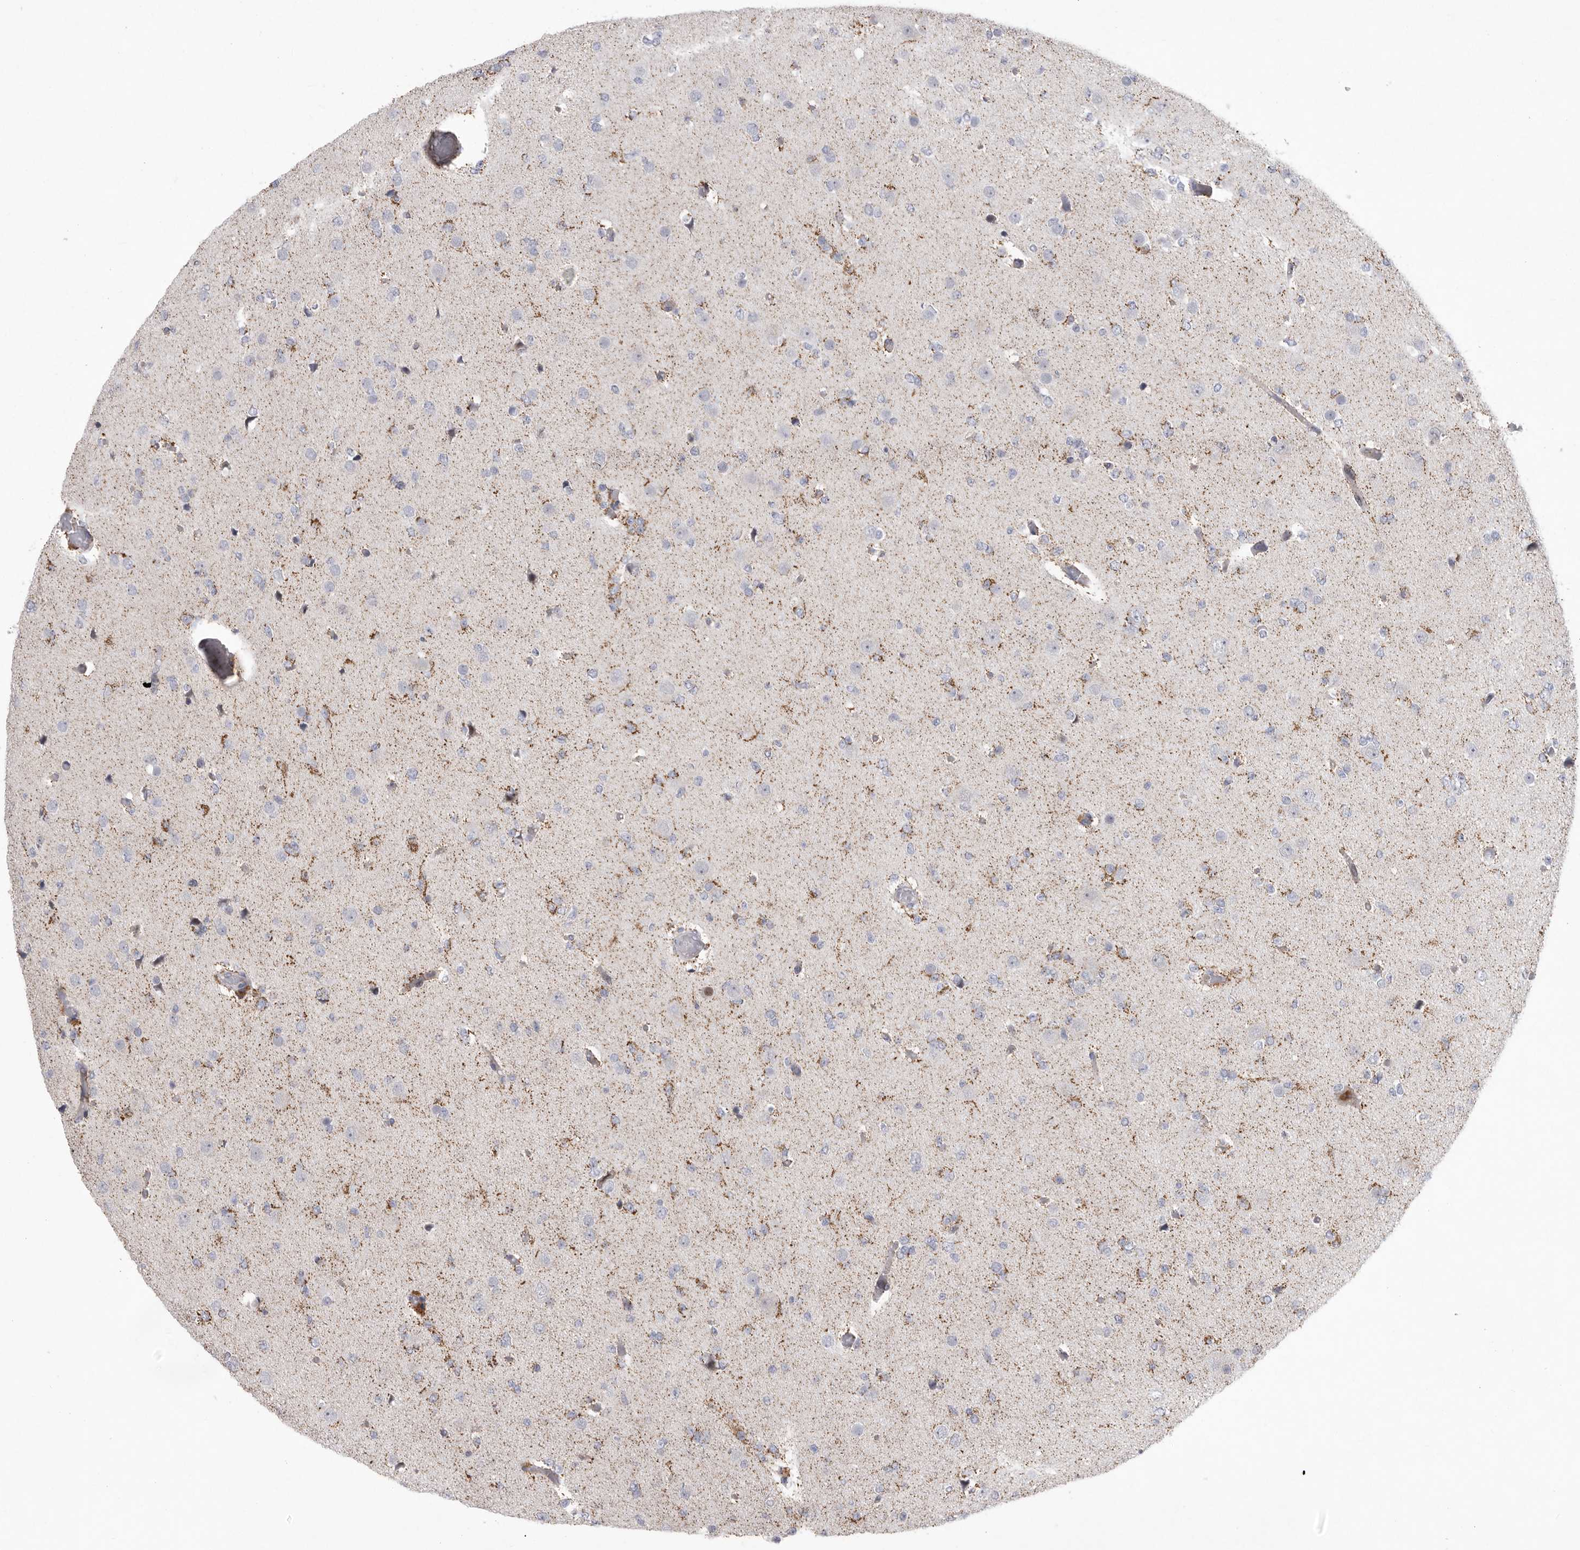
{"staining": {"intensity": "negative", "quantity": "none", "location": "none"}, "tissue": "glioma", "cell_type": "Tumor cells", "image_type": "cancer", "snomed": [{"axis": "morphology", "description": "Glioma, malignant, Low grade"}, {"axis": "topography", "description": "Brain"}], "caption": "An image of glioma stained for a protein displays no brown staining in tumor cells.", "gene": "MPZL1", "patient": {"sex": "female", "age": 22}}